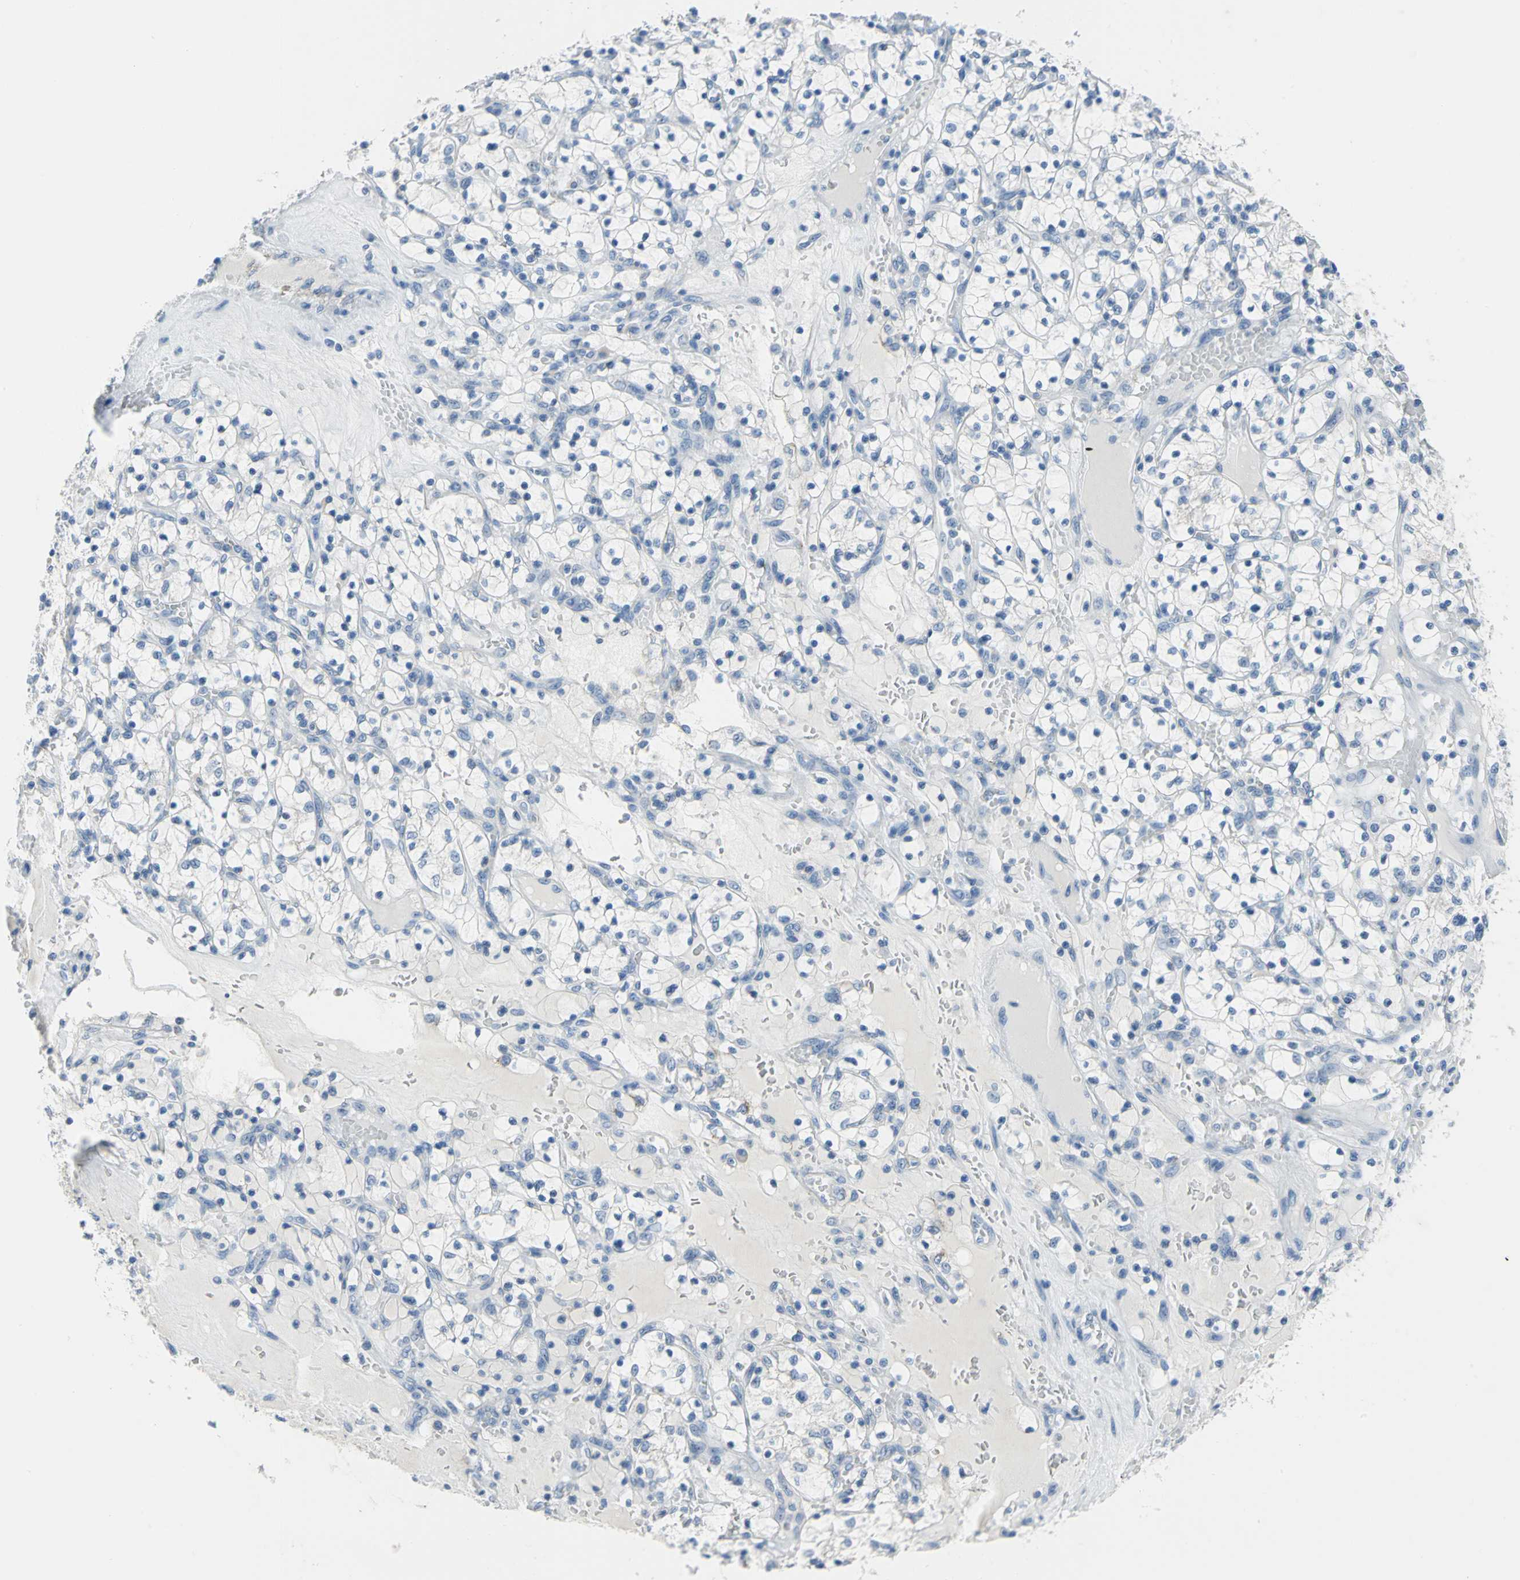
{"staining": {"intensity": "negative", "quantity": "none", "location": "none"}, "tissue": "renal cancer", "cell_type": "Tumor cells", "image_type": "cancer", "snomed": [{"axis": "morphology", "description": "Adenocarcinoma, NOS"}, {"axis": "topography", "description": "Kidney"}], "caption": "This is a image of IHC staining of renal adenocarcinoma, which shows no positivity in tumor cells.", "gene": "MUC4", "patient": {"sex": "female", "age": 69}}